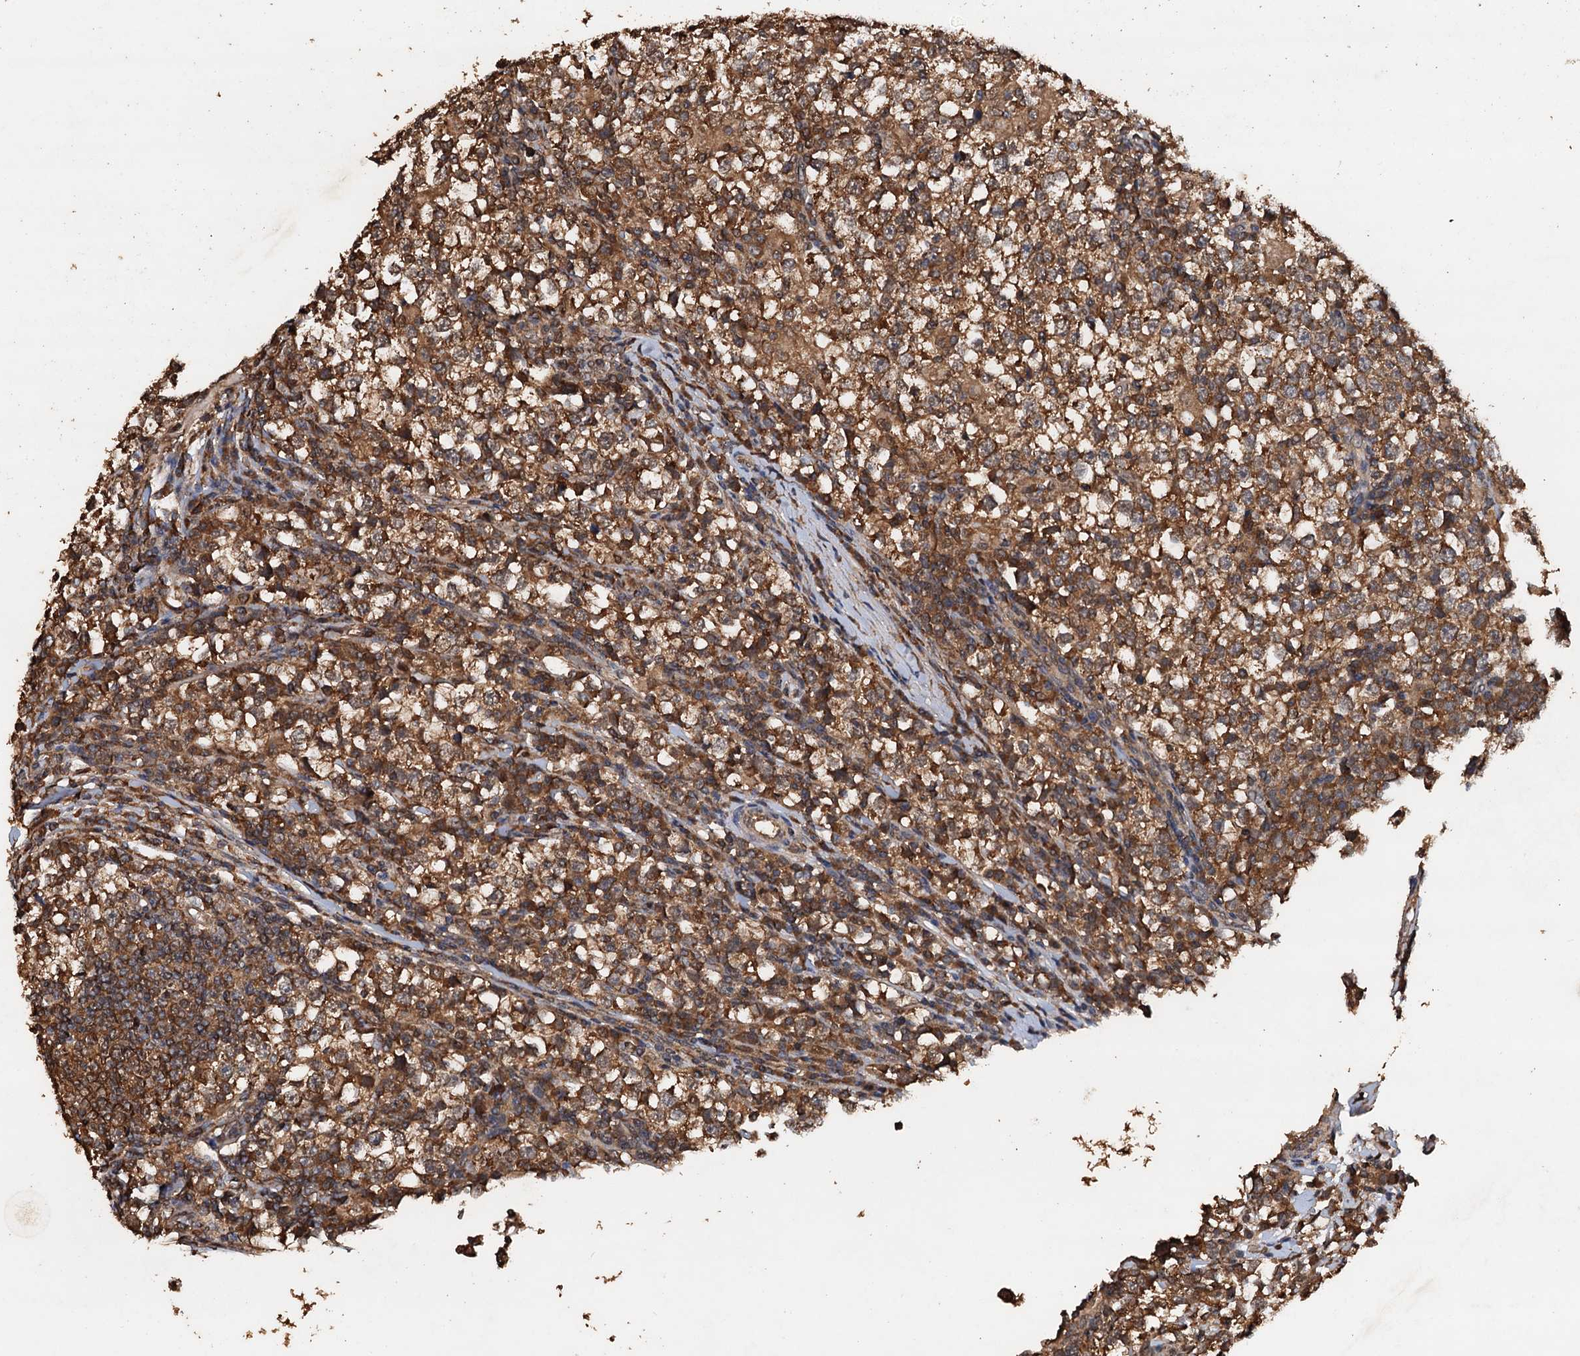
{"staining": {"intensity": "strong", "quantity": ">75%", "location": "cytoplasmic/membranous"}, "tissue": "testis cancer", "cell_type": "Tumor cells", "image_type": "cancer", "snomed": [{"axis": "morphology", "description": "Seminoma, NOS"}, {"axis": "topography", "description": "Testis"}], "caption": "A high amount of strong cytoplasmic/membranous expression is seen in about >75% of tumor cells in seminoma (testis) tissue.", "gene": "PSMD9", "patient": {"sex": "male", "age": 65}}